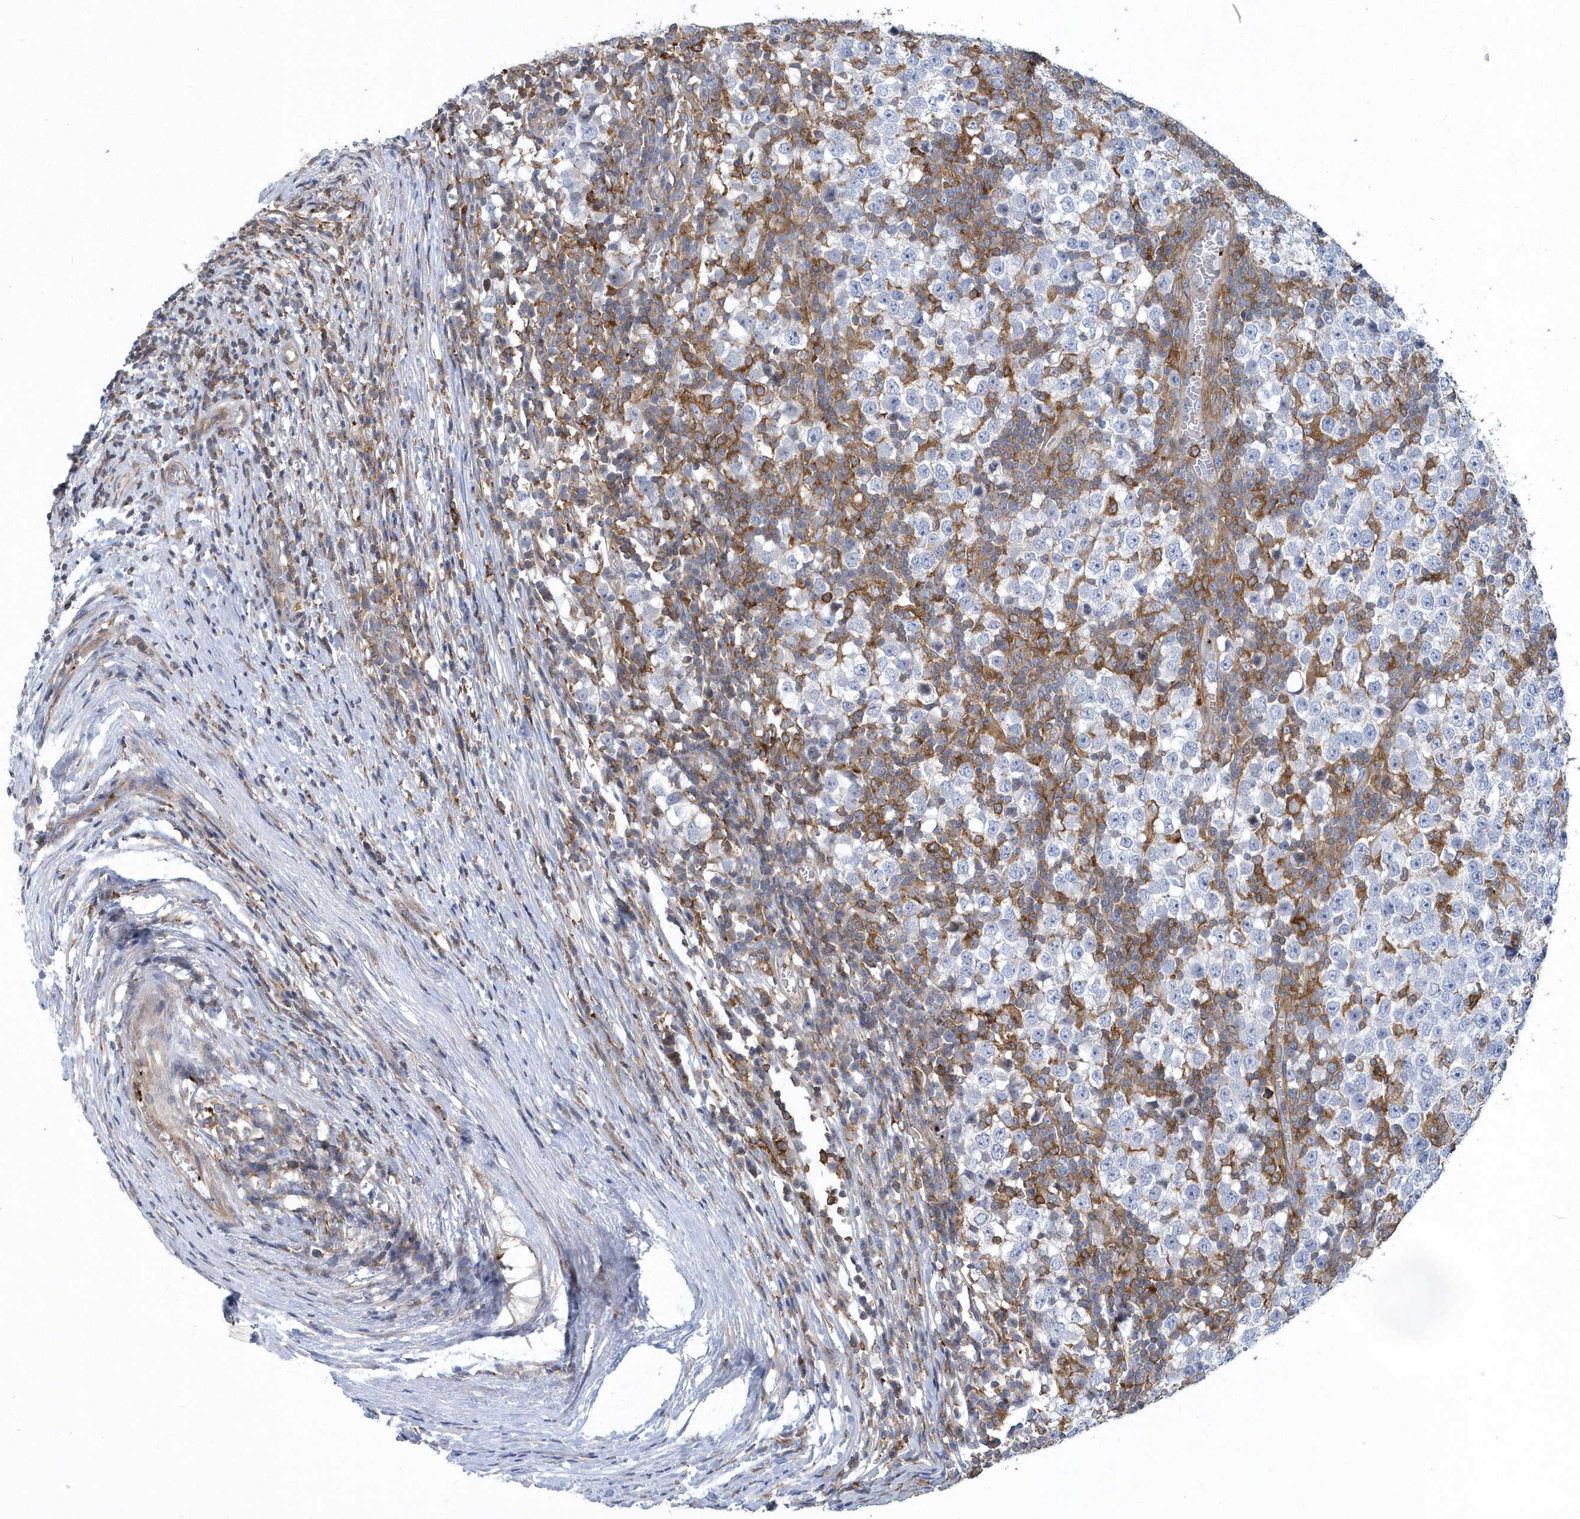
{"staining": {"intensity": "negative", "quantity": "none", "location": "none"}, "tissue": "testis cancer", "cell_type": "Tumor cells", "image_type": "cancer", "snomed": [{"axis": "morphology", "description": "Seminoma, NOS"}, {"axis": "topography", "description": "Testis"}], "caption": "High power microscopy histopathology image of an immunohistochemistry micrograph of testis cancer (seminoma), revealing no significant staining in tumor cells. Brightfield microscopy of immunohistochemistry (IHC) stained with DAB (3,3'-diaminobenzidine) (brown) and hematoxylin (blue), captured at high magnification.", "gene": "ARAP2", "patient": {"sex": "male", "age": 65}}